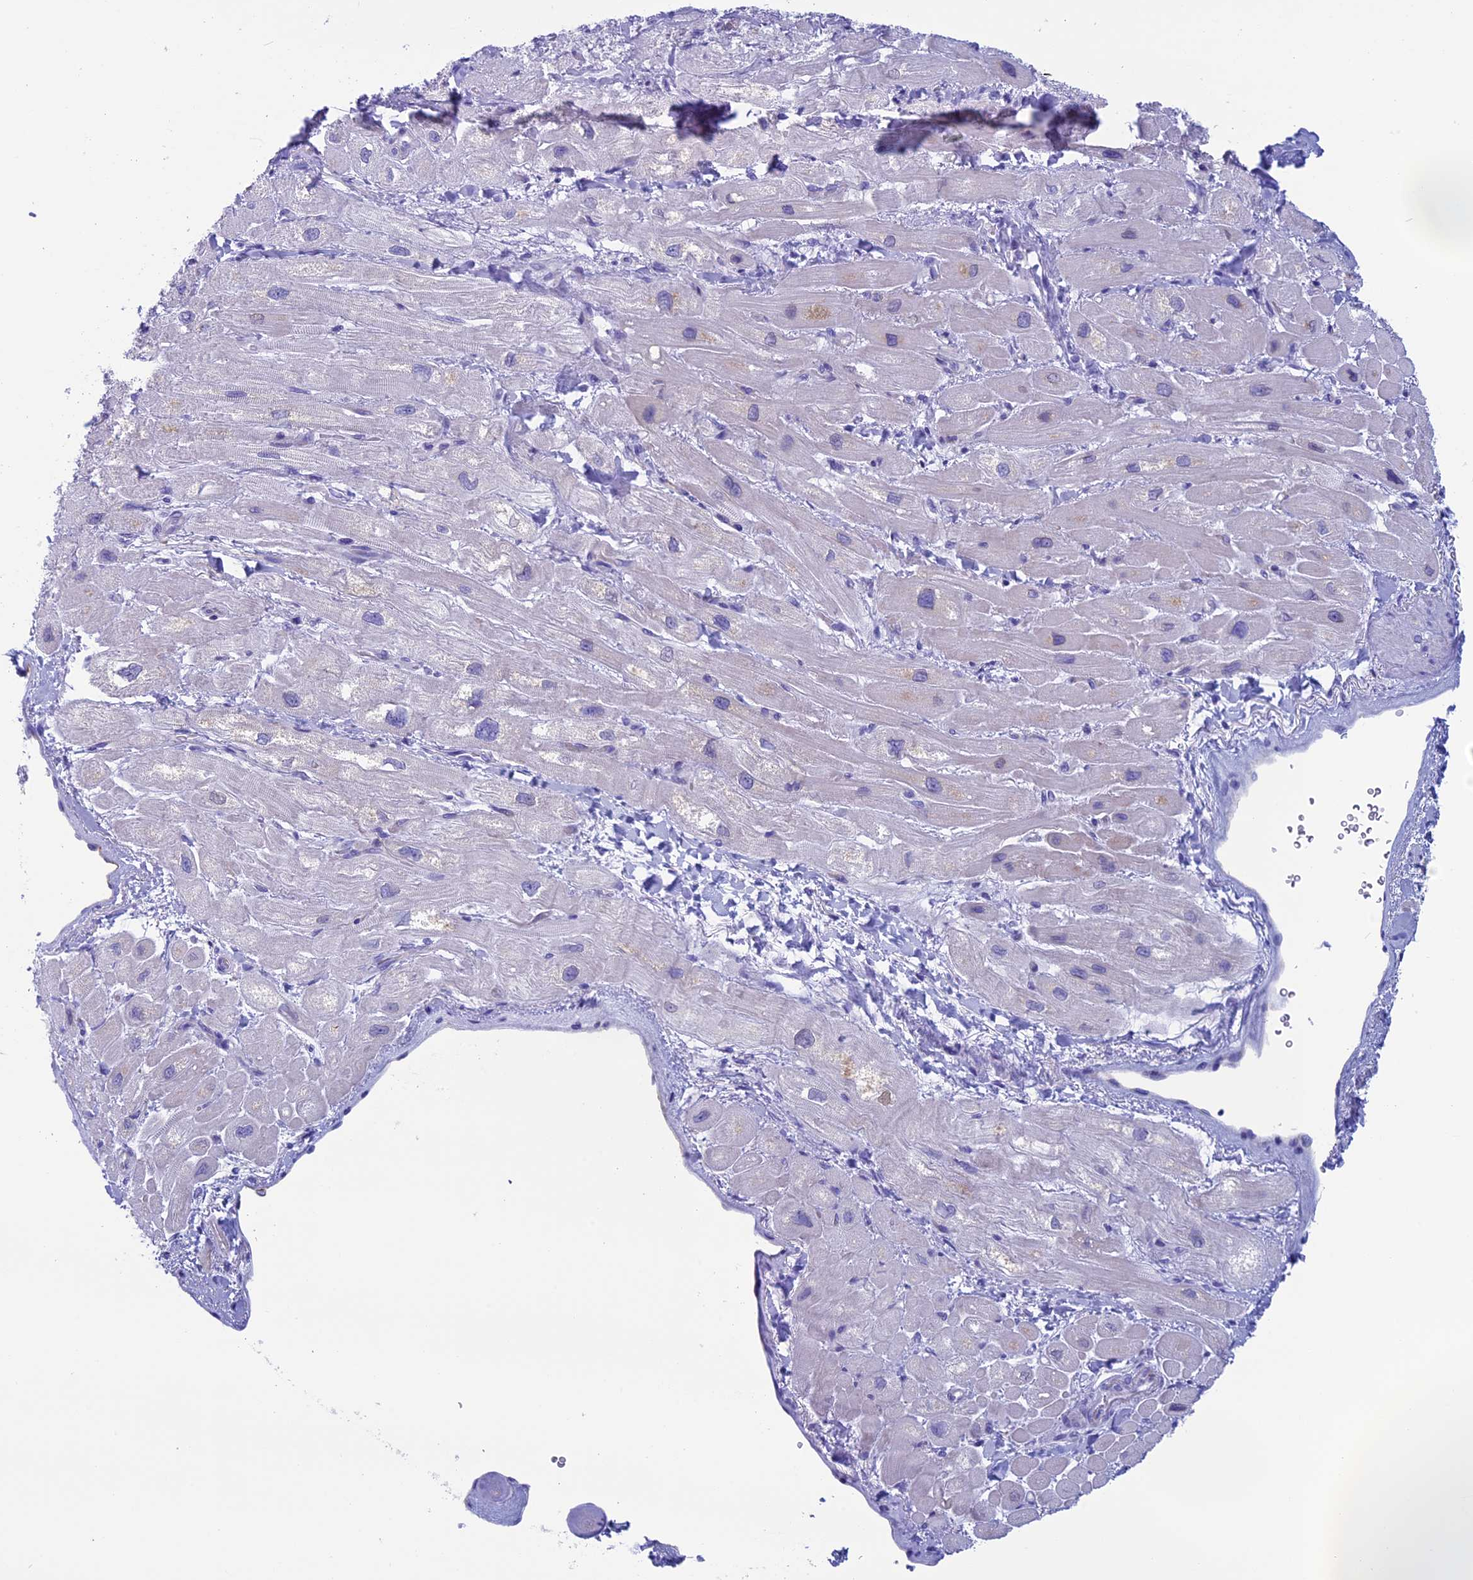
{"staining": {"intensity": "negative", "quantity": "none", "location": "none"}, "tissue": "heart muscle", "cell_type": "Cardiomyocytes", "image_type": "normal", "snomed": [{"axis": "morphology", "description": "Normal tissue, NOS"}, {"axis": "topography", "description": "Heart"}], "caption": "IHC photomicrograph of benign heart muscle stained for a protein (brown), which reveals no staining in cardiomyocytes.", "gene": "FAM169A", "patient": {"sex": "male", "age": 65}}